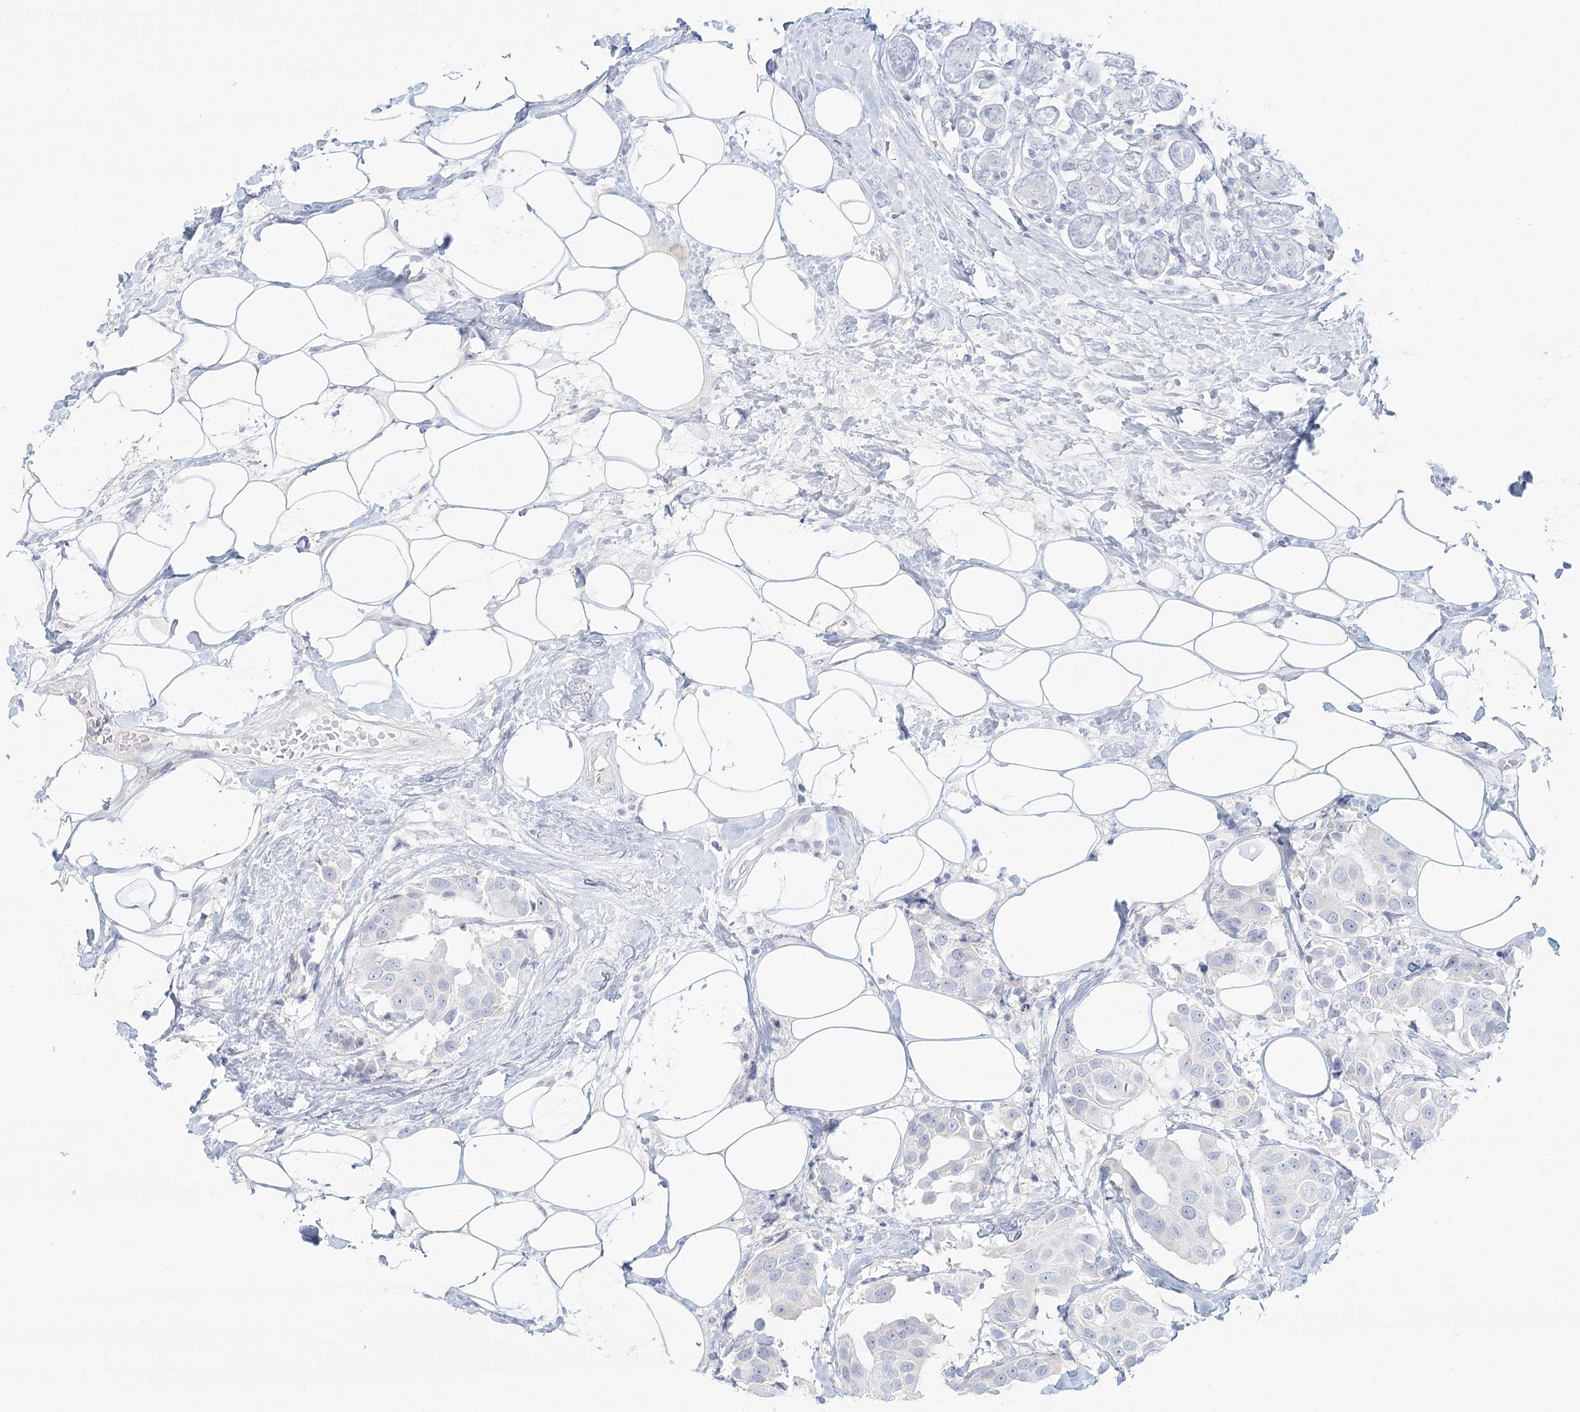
{"staining": {"intensity": "negative", "quantity": "none", "location": "none"}, "tissue": "breast cancer", "cell_type": "Tumor cells", "image_type": "cancer", "snomed": [{"axis": "morphology", "description": "Normal tissue, NOS"}, {"axis": "morphology", "description": "Duct carcinoma"}, {"axis": "topography", "description": "Breast"}], "caption": "High magnification brightfield microscopy of breast infiltrating ductal carcinoma stained with DAB (3,3'-diaminobenzidine) (brown) and counterstained with hematoxylin (blue): tumor cells show no significant positivity.", "gene": "DMGDH", "patient": {"sex": "female", "age": 39}}